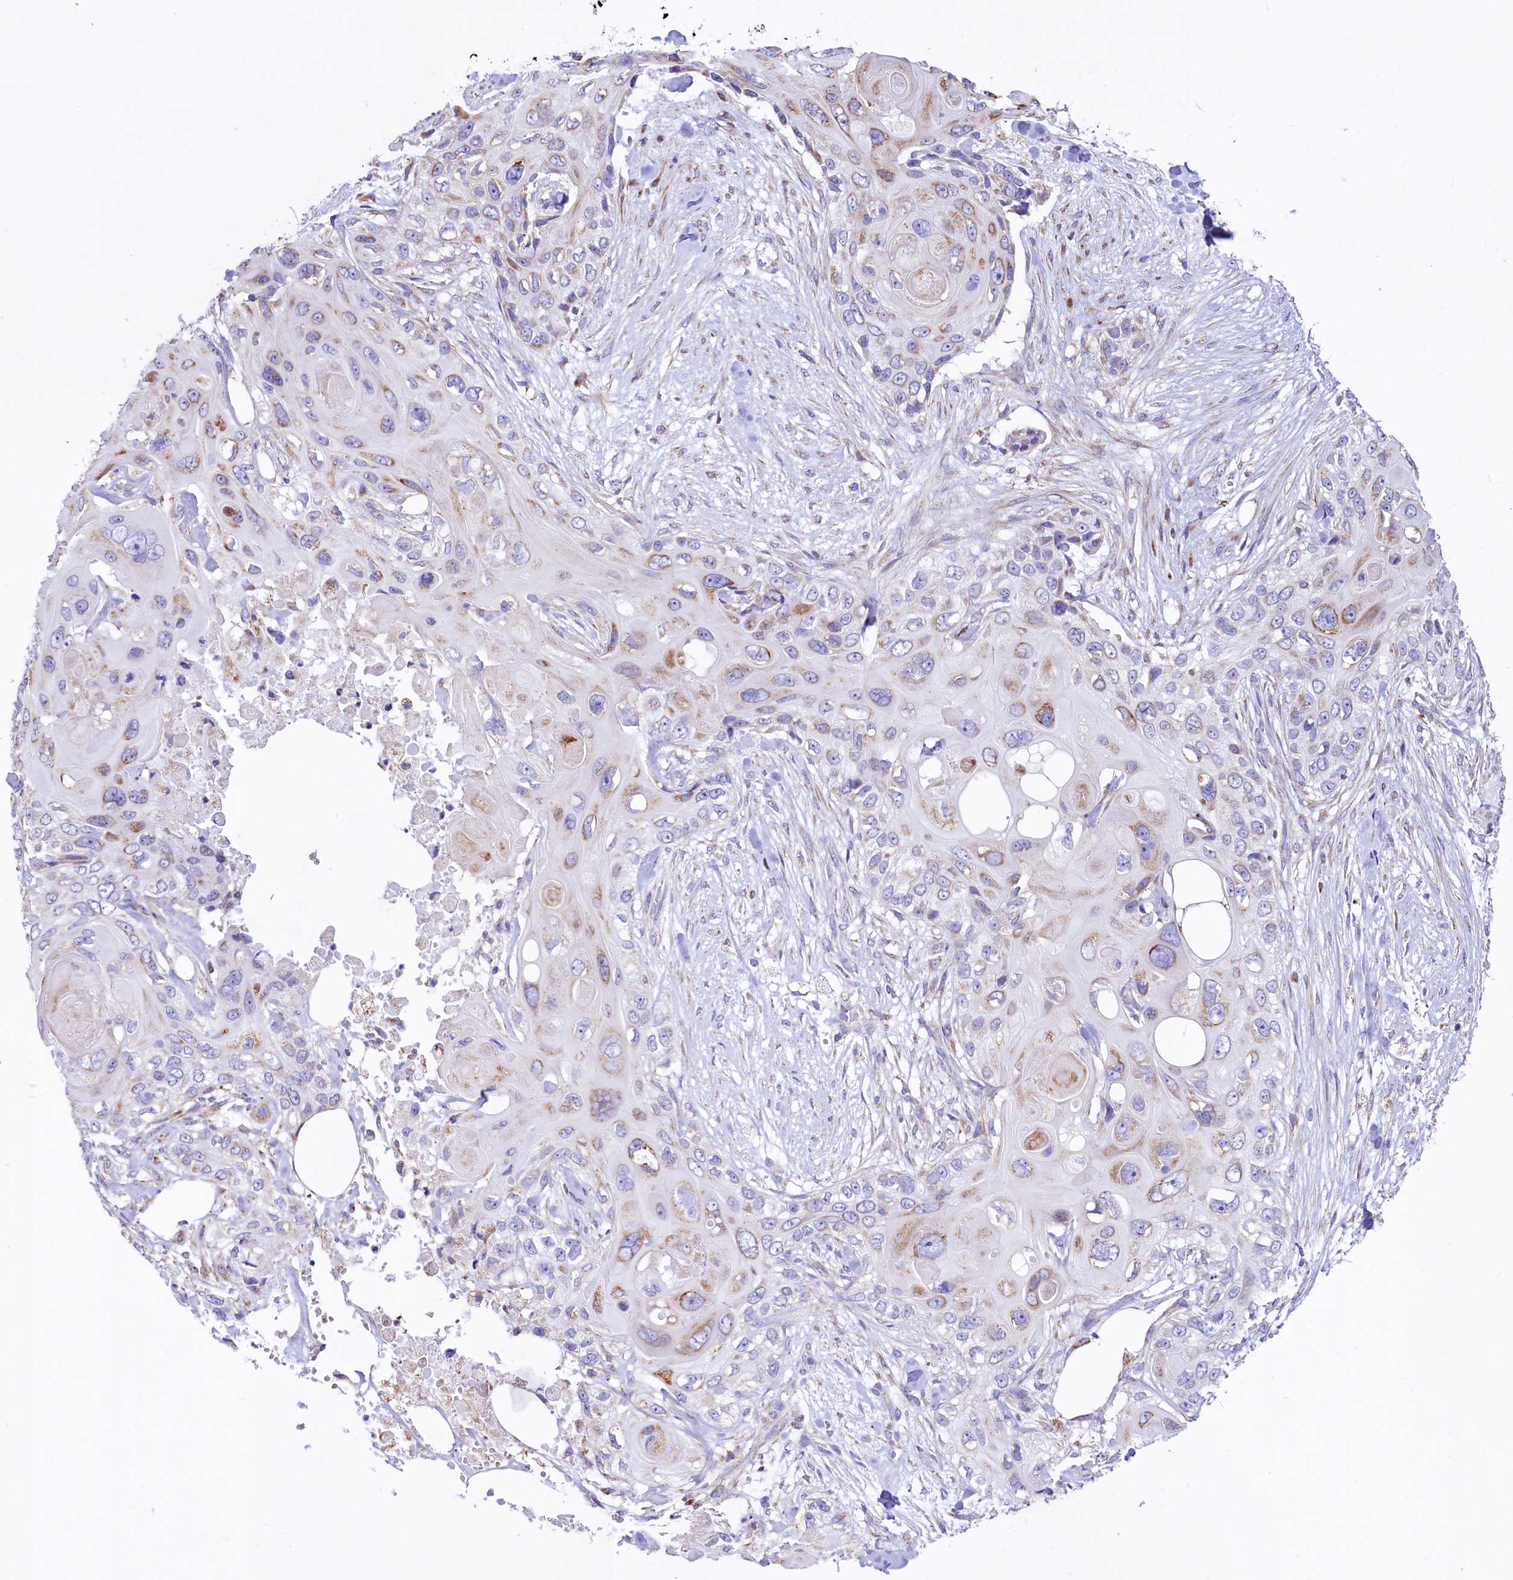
{"staining": {"intensity": "moderate", "quantity": "<25%", "location": "cytoplasmic/membranous"}, "tissue": "skin cancer", "cell_type": "Tumor cells", "image_type": "cancer", "snomed": [{"axis": "morphology", "description": "Normal tissue, NOS"}, {"axis": "morphology", "description": "Squamous cell carcinoma, NOS"}, {"axis": "topography", "description": "Skin"}], "caption": "Skin cancer stained with immunohistochemistry (IHC) shows moderate cytoplasmic/membranous positivity in about <25% of tumor cells.", "gene": "VWCE", "patient": {"sex": "male", "age": 72}}